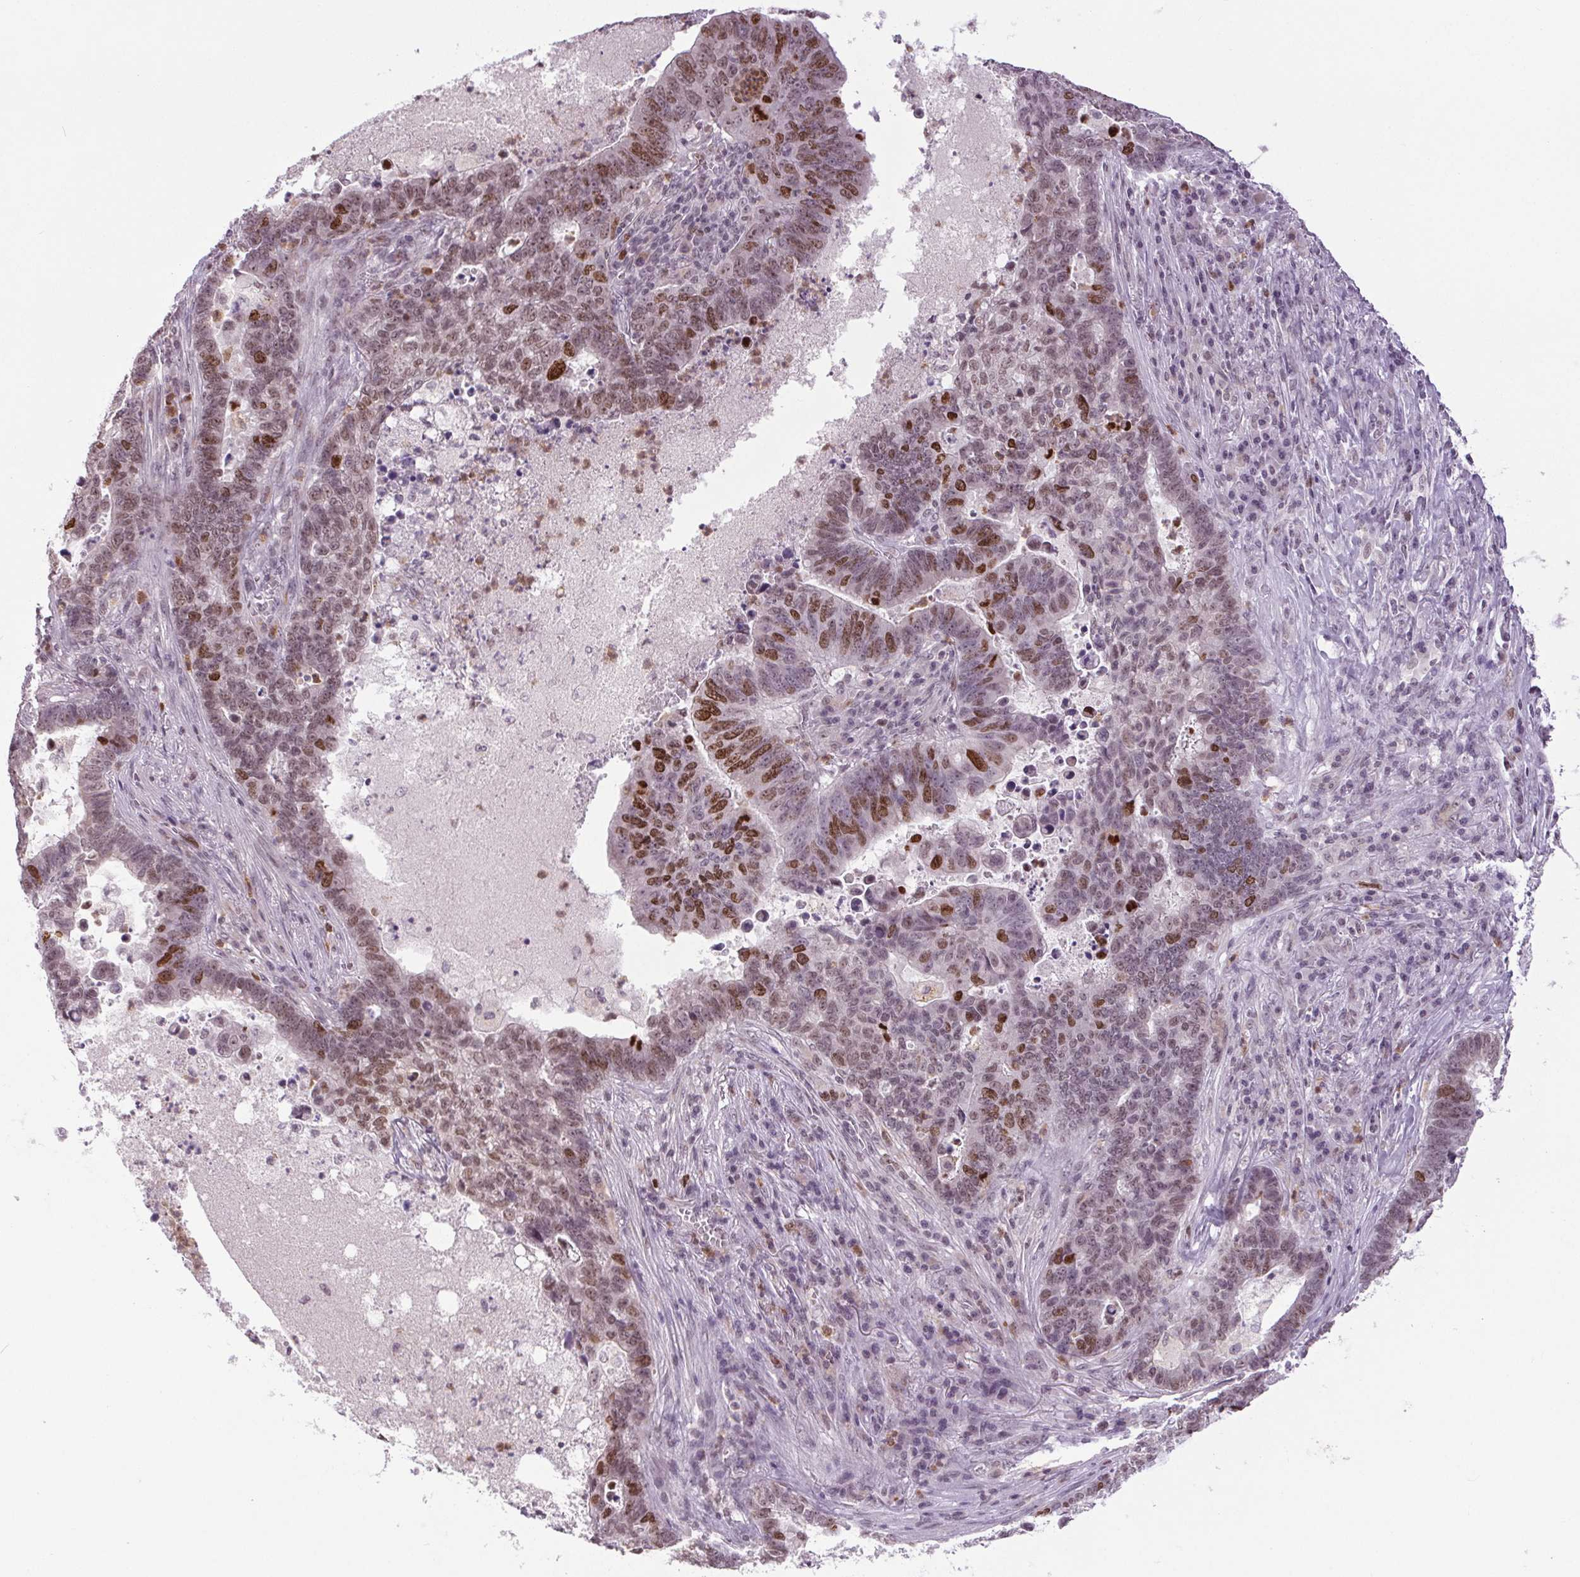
{"staining": {"intensity": "strong", "quantity": "25%-75%", "location": "nuclear"}, "tissue": "lung cancer", "cell_type": "Tumor cells", "image_type": "cancer", "snomed": [{"axis": "morphology", "description": "Aneuploidy"}, {"axis": "morphology", "description": "Adenocarcinoma, NOS"}, {"axis": "morphology", "description": "Adenocarcinoma primary or metastatic"}, {"axis": "topography", "description": "Lung"}], "caption": "The immunohistochemical stain highlights strong nuclear positivity in tumor cells of lung cancer tissue.", "gene": "SMIM6", "patient": {"sex": "female", "age": 75}}